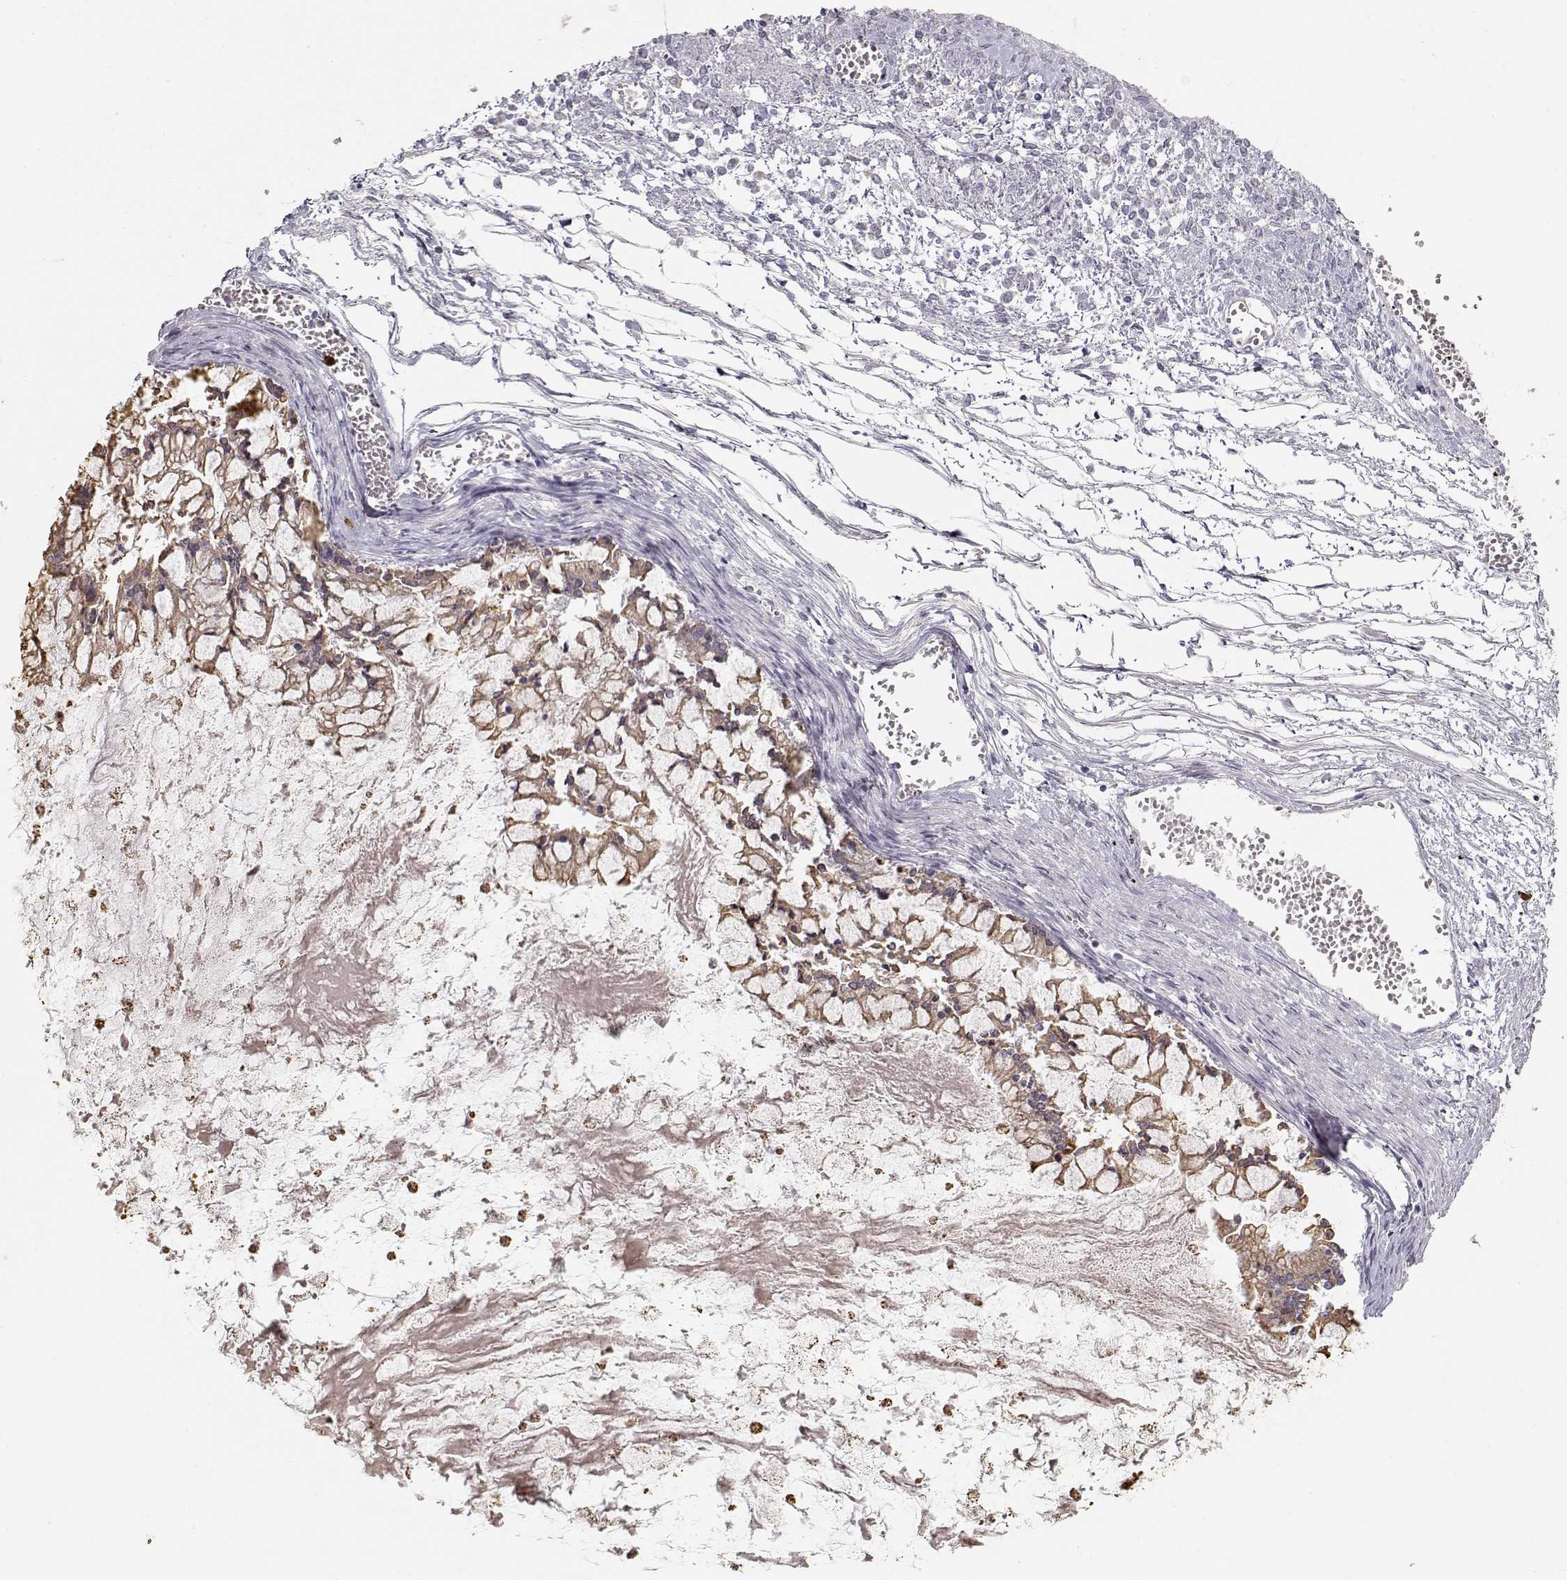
{"staining": {"intensity": "moderate", "quantity": ">75%", "location": "cytoplasmic/membranous"}, "tissue": "ovarian cancer", "cell_type": "Tumor cells", "image_type": "cancer", "snomed": [{"axis": "morphology", "description": "Cystadenocarcinoma, mucinous, NOS"}, {"axis": "topography", "description": "Ovary"}], "caption": "Immunohistochemical staining of ovarian cancer shows moderate cytoplasmic/membranous protein staining in approximately >75% of tumor cells.", "gene": "S100B", "patient": {"sex": "female", "age": 67}}